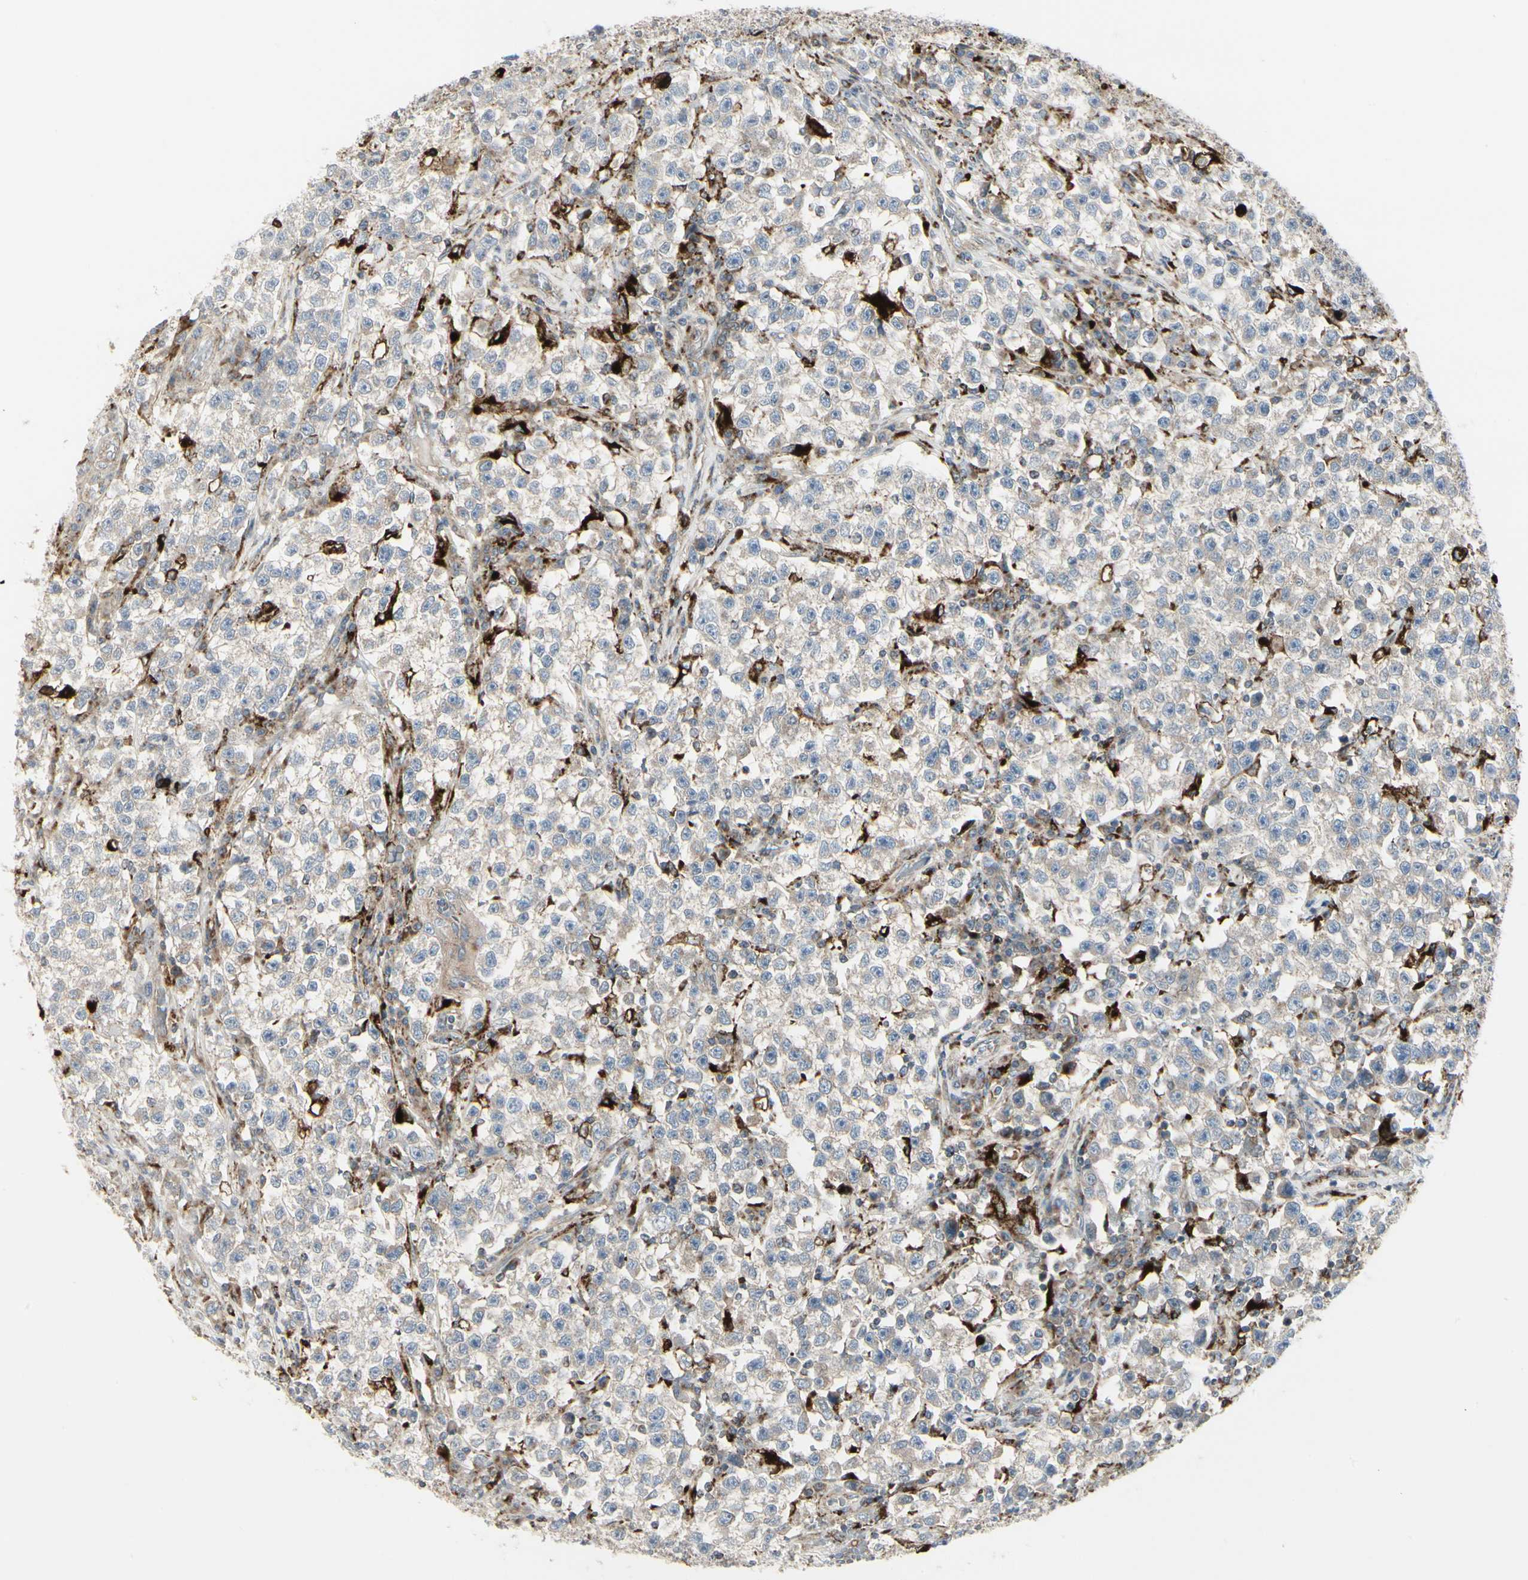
{"staining": {"intensity": "weak", "quantity": "<25%", "location": "cytoplasmic/membranous"}, "tissue": "testis cancer", "cell_type": "Tumor cells", "image_type": "cancer", "snomed": [{"axis": "morphology", "description": "Seminoma, NOS"}, {"axis": "topography", "description": "Testis"}], "caption": "Immunohistochemical staining of human seminoma (testis) demonstrates no significant positivity in tumor cells.", "gene": "ATP6V1B2", "patient": {"sex": "male", "age": 22}}